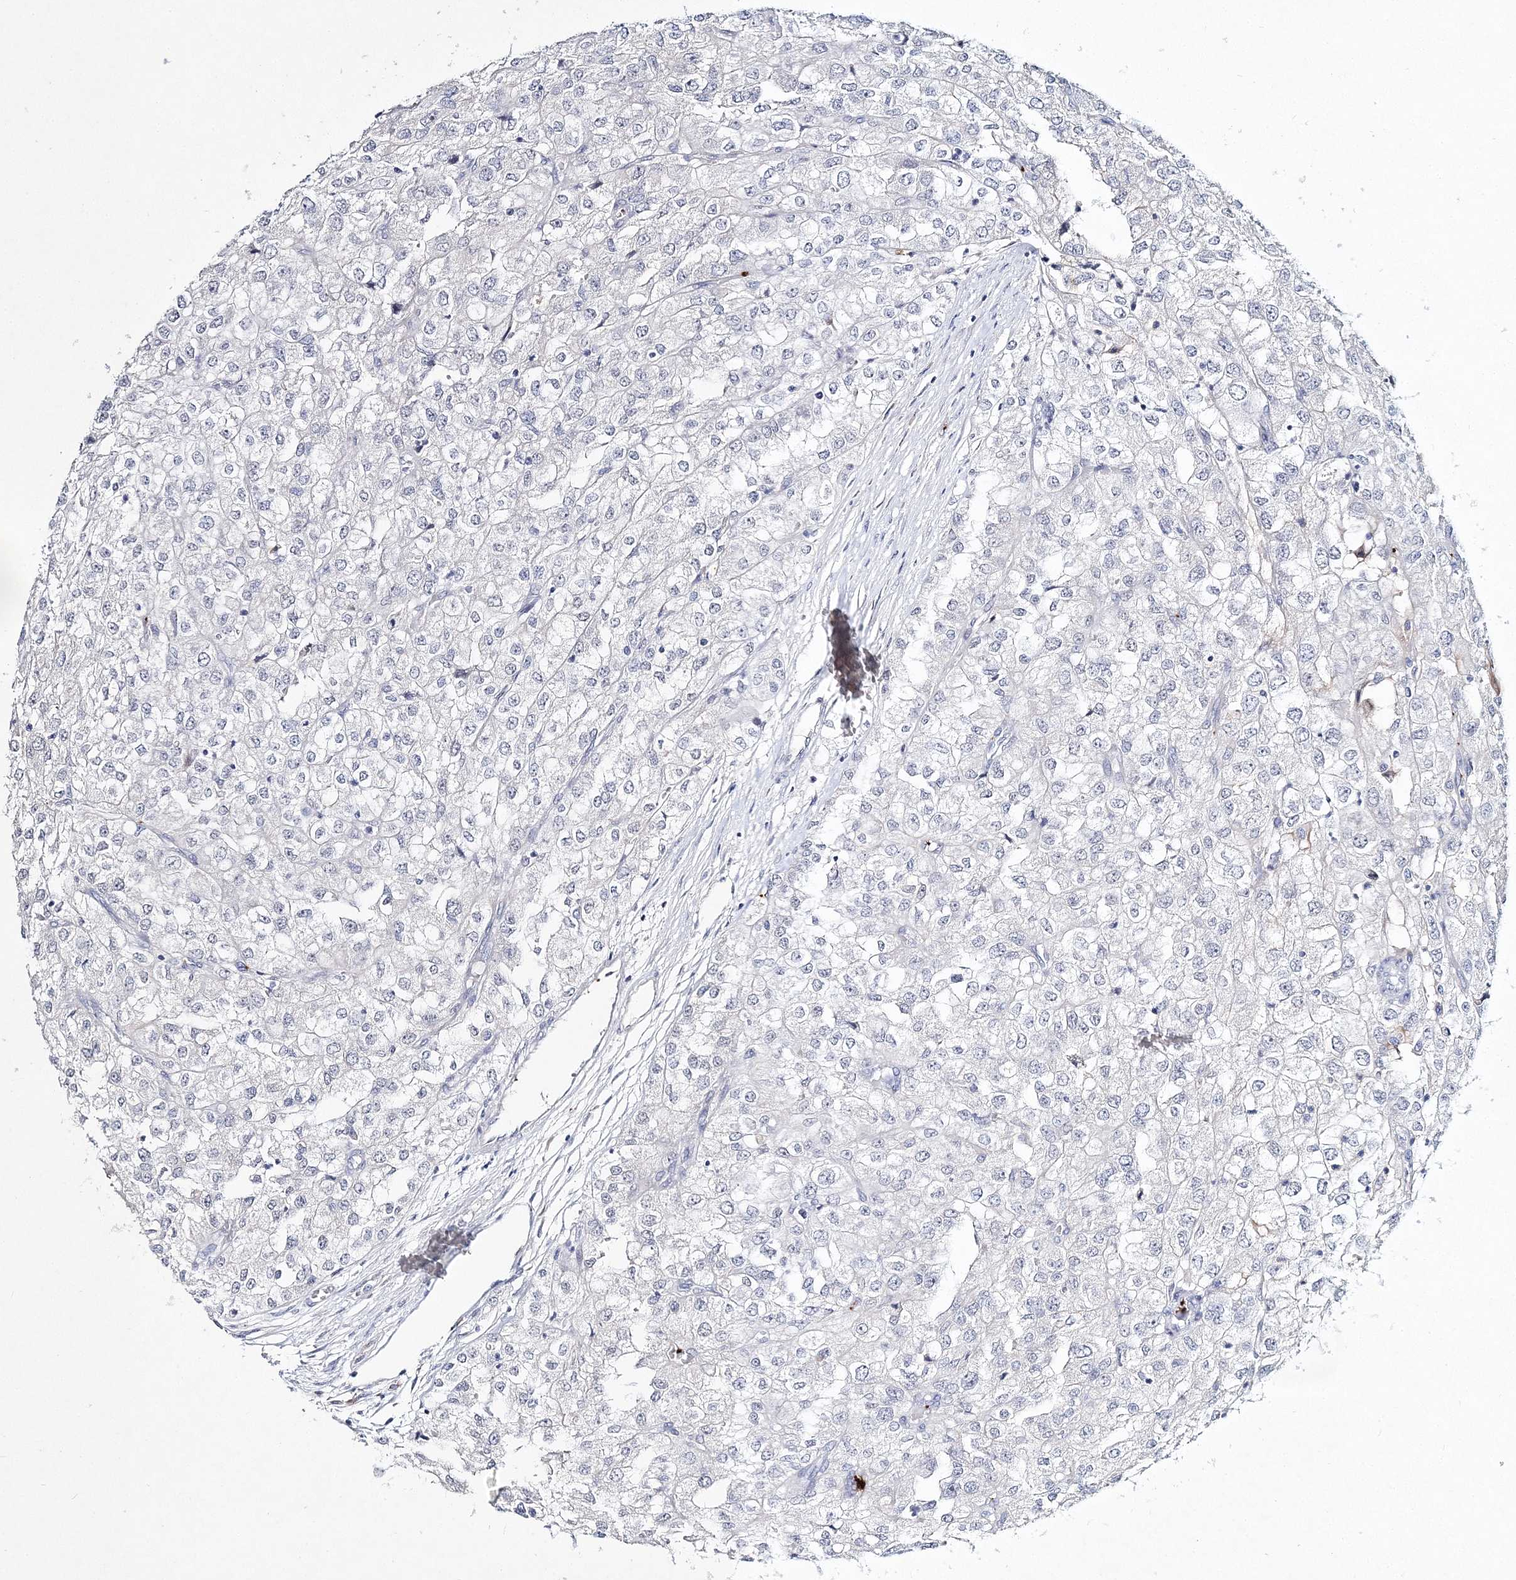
{"staining": {"intensity": "negative", "quantity": "none", "location": "none"}, "tissue": "renal cancer", "cell_type": "Tumor cells", "image_type": "cancer", "snomed": [{"axis": "morphology", "description": "Adenocarcinoma, NOS"}, {"axis": "topography", "description": "Kidney"}], "caption": "Image shows no protein staining in tumor cells of adenocarcinoma (renal) tissue.", "gene": "MYOZ2", "patient": {"sex": "female", "age": 54}}